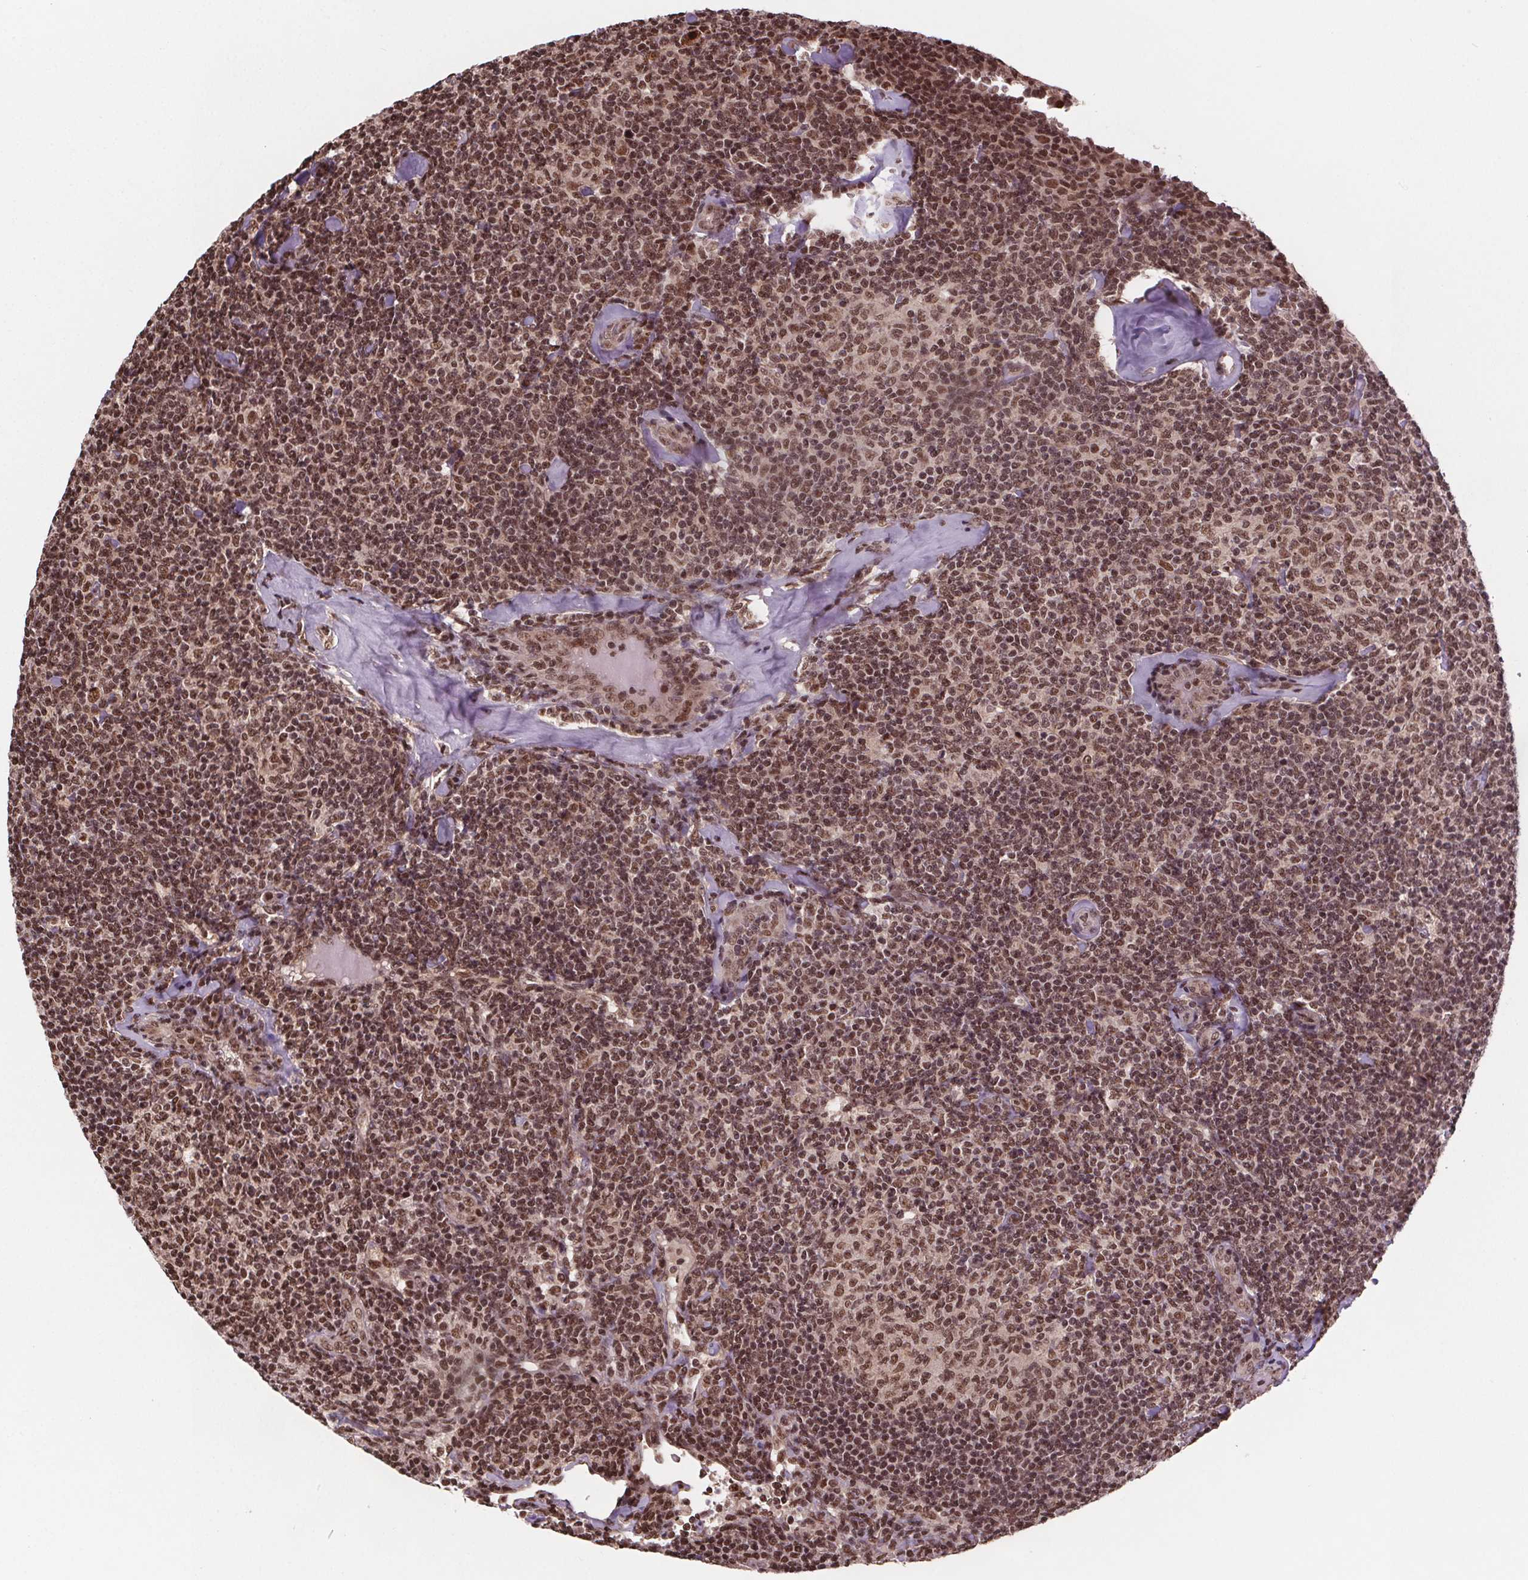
{"staining": {"intensity": "moderate", "quantity": ">75%", "location": "nuclear"}, "tissue": "lymphoma", "cell_type": "Tumor cells", "image_type": "cancer", "snomed": [{"axis": "morphology", "description": "Malignant lymphoma, non-Hodgkin's type, Low grade"}, {"axis": "topography", "description": "Lymph node"}], "caption": "A brown stain labels moderate nuclear expression of a protein in human low-grade malignant lymphoma, non-Hodgkin's type tumor cells.", "gene": "JARID2", "patient": {"sex": "female", "age": 56}}